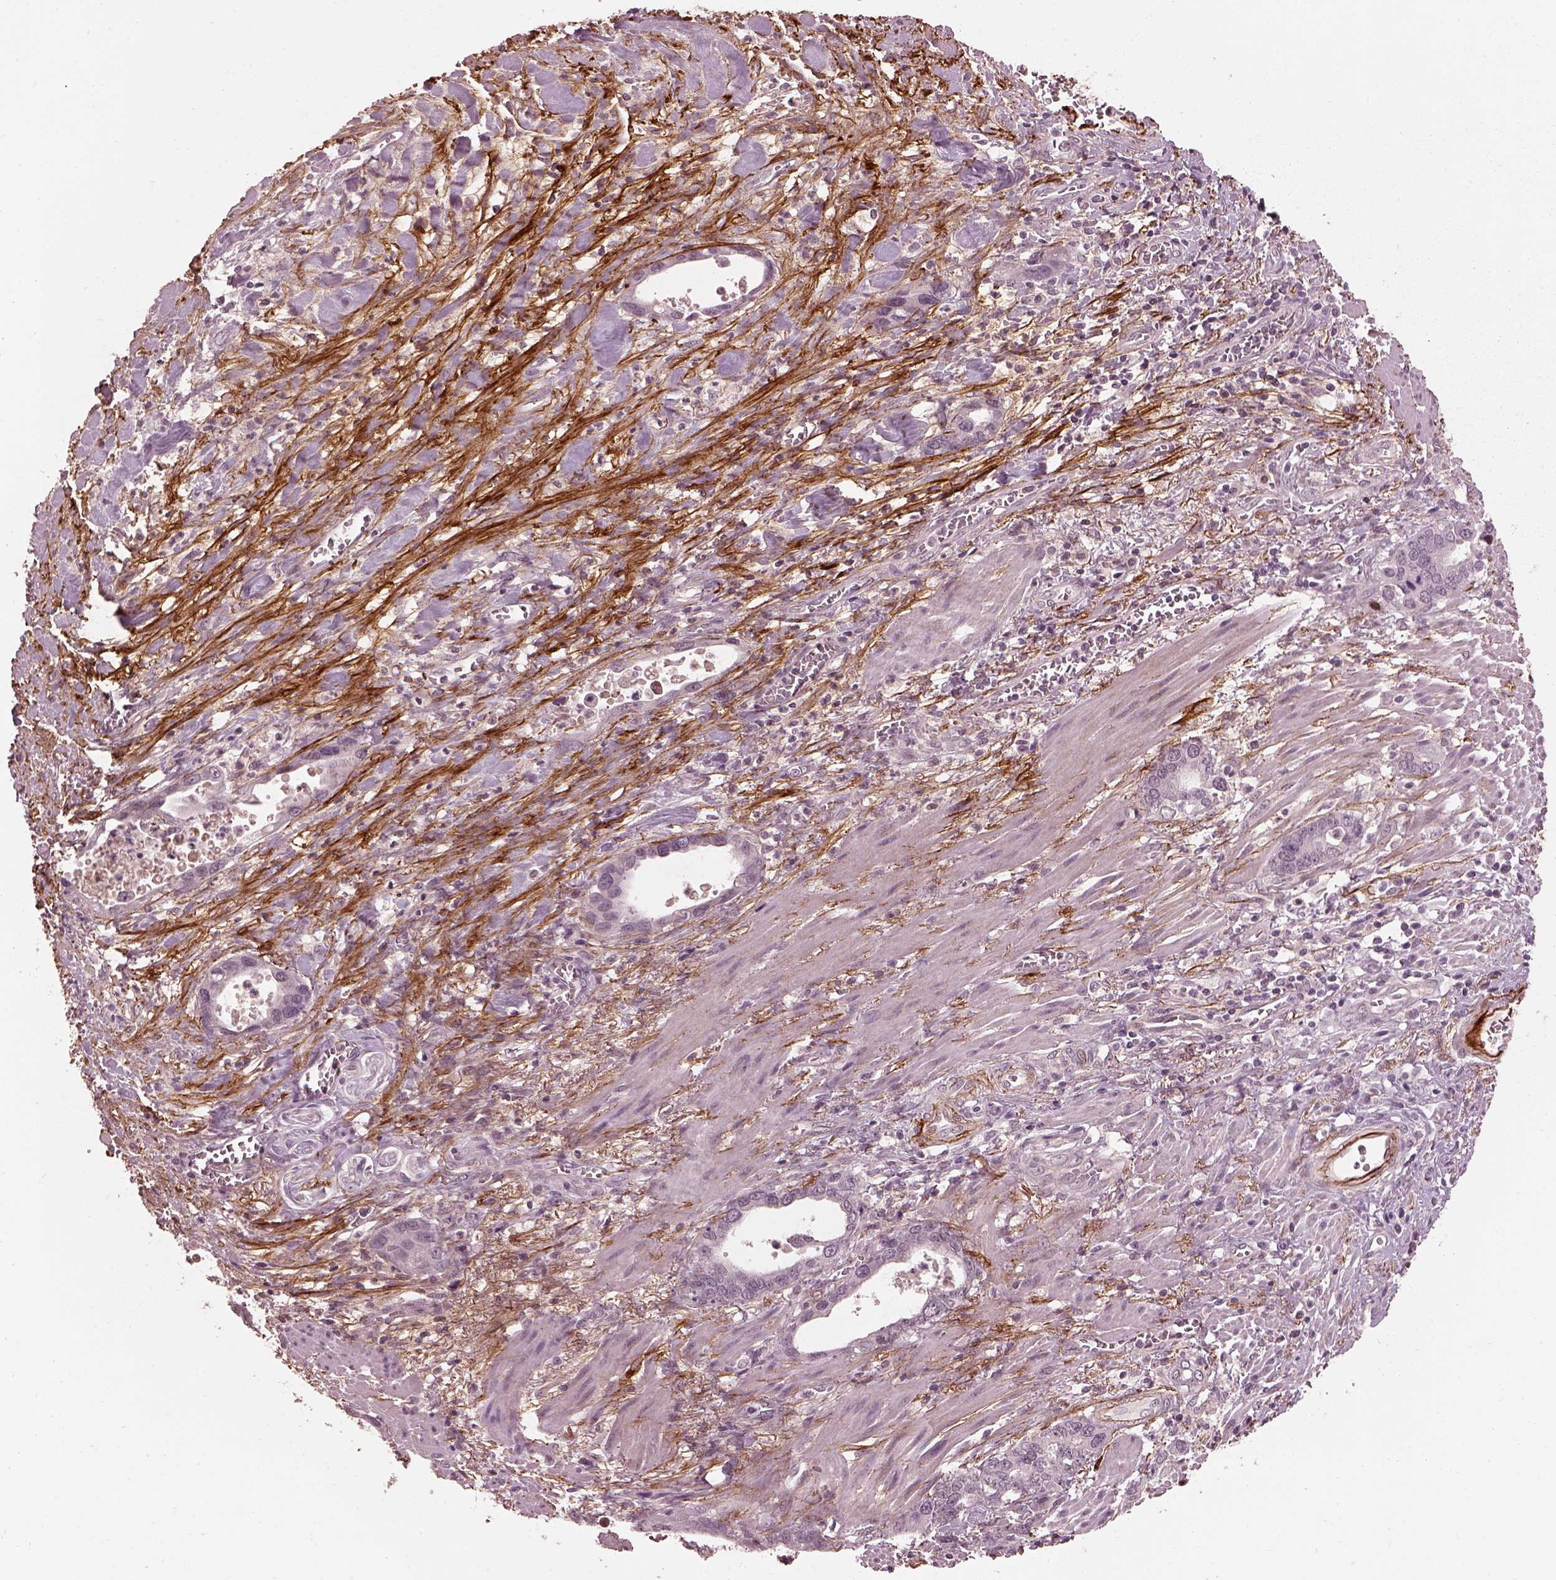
{"staining": {"intensity": "negative", "quantity": "none", "location": "none"}, "tissue": "stomach cancer", "cell_type": "Tumor cells", "image_type": "cancer", "snomed": [{"axis": "morphology", "description": "Normal tissue, NOS"}, {"axis": "morphology", "description": "Adenocarcinoma, NOS"}, {"axis": "topography", "description": "Esophagus"}, {"axis": "topography", "description": "Stomach, upper"}], "caption": "Tumor cells show no significant expression in stomach cancer (adenocarcinoma).", "gene": "EFEMP1", "patient": {"sex": "male", "age": 74}}